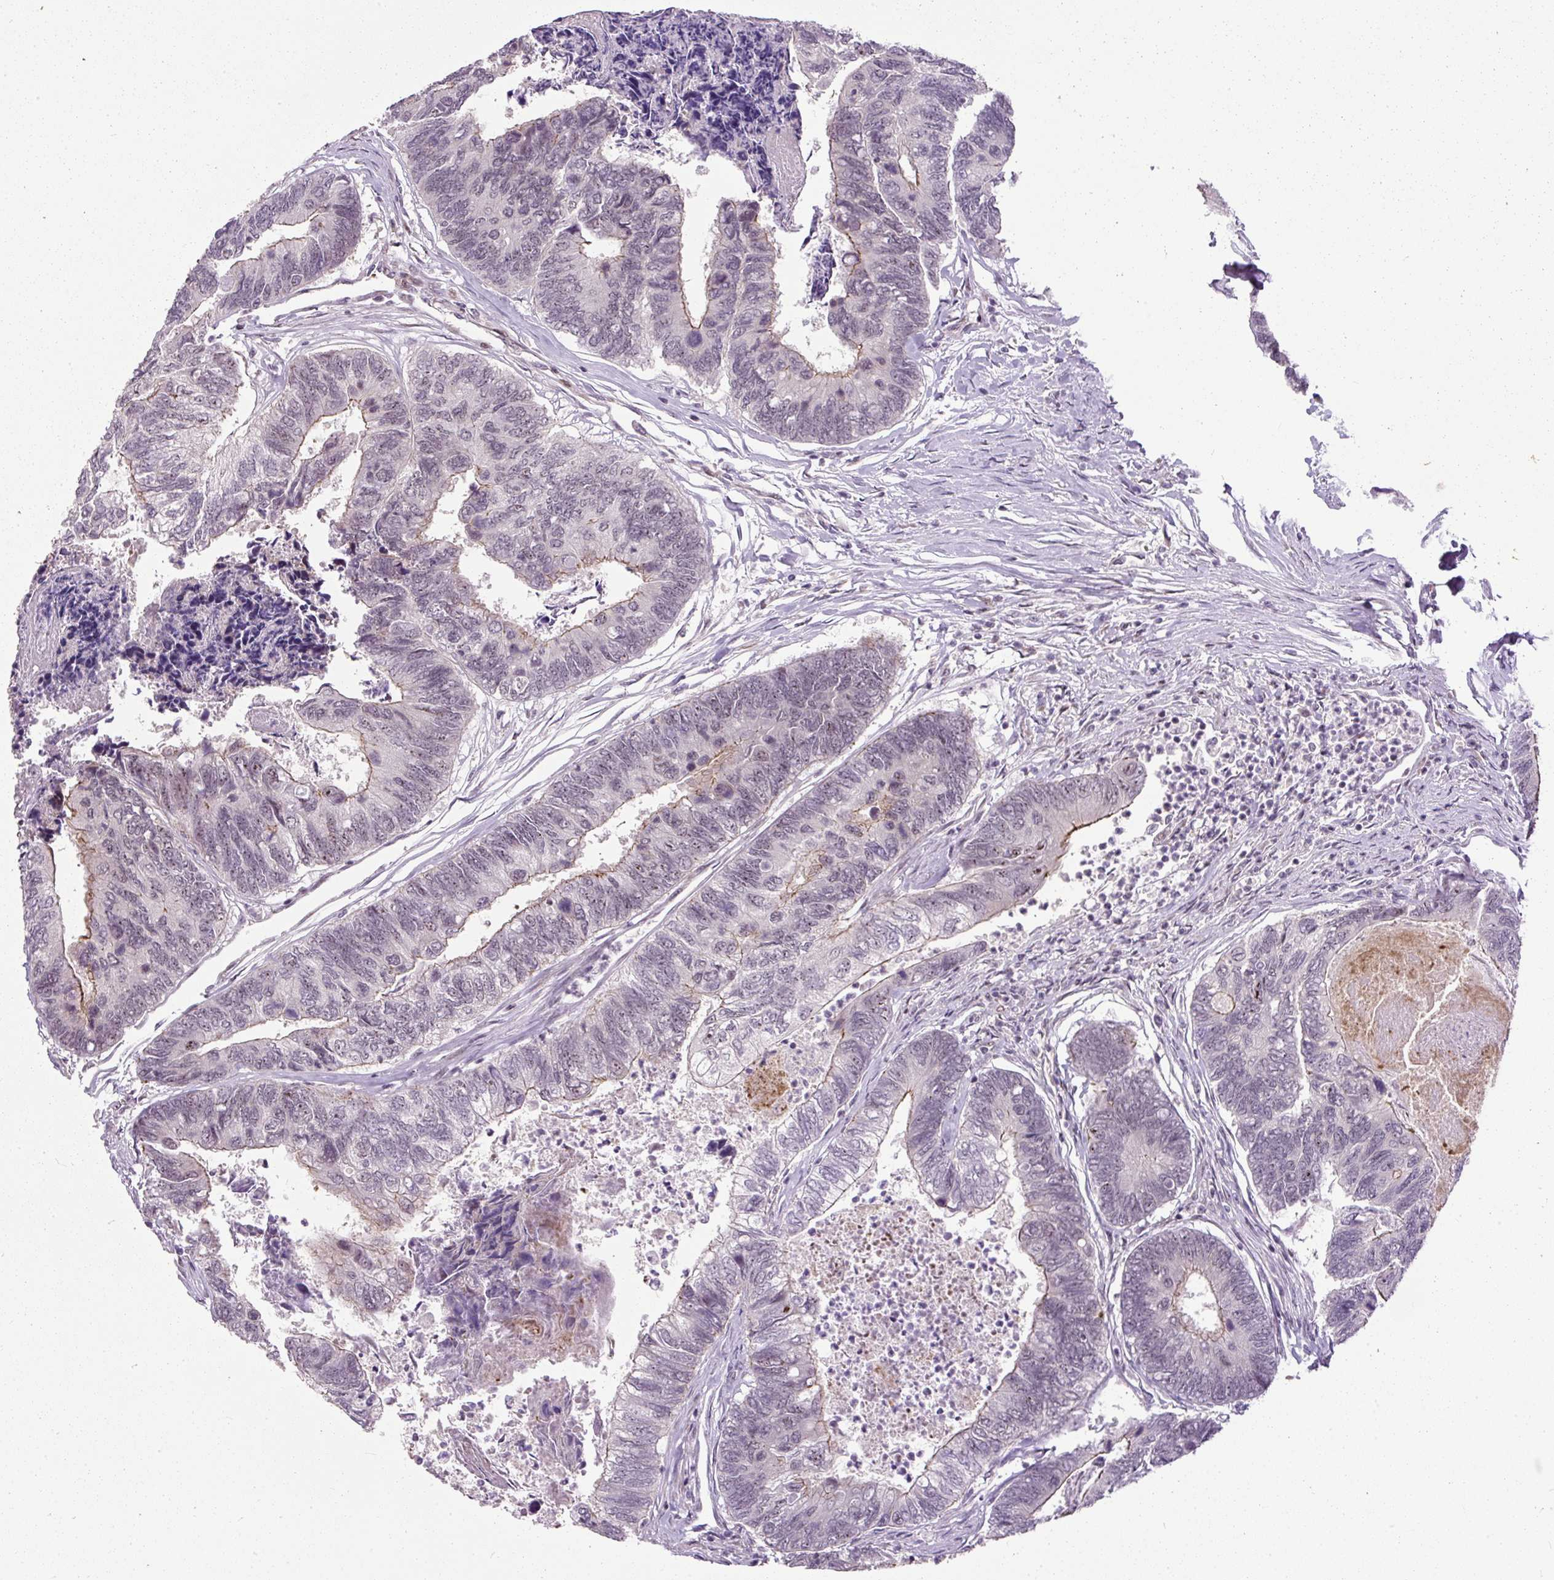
{"staining": {"intensity": "moderate", "quantity": "<25%", "location": "cytoplasmic/membranous,nuclear"}, "tissue": "colorectal cancer", "cell_type": "Tumor cells", "image_type": "cancer", "snomed": [{"axis": "morphology", "description": "Adenocarcinoma, NOS"}, {"axis": "topography", "description": "Colon"}], "caption": "Immunohistochemistry staining of colorectal adenocarcinoma, which displays low levels of moderate cytoplasmic/membranous and nuclear positivity in approximately <25% of tumor cells indicating moderate cytoplasmic/membranous and nuclear protein staining. The staining was performed using DAB (brown) for protein detection and nuclei were counterstained in hematoxylin (blue).", "gene": "ARHGEF18", "patient": {"sex": "female", "age": 67}}